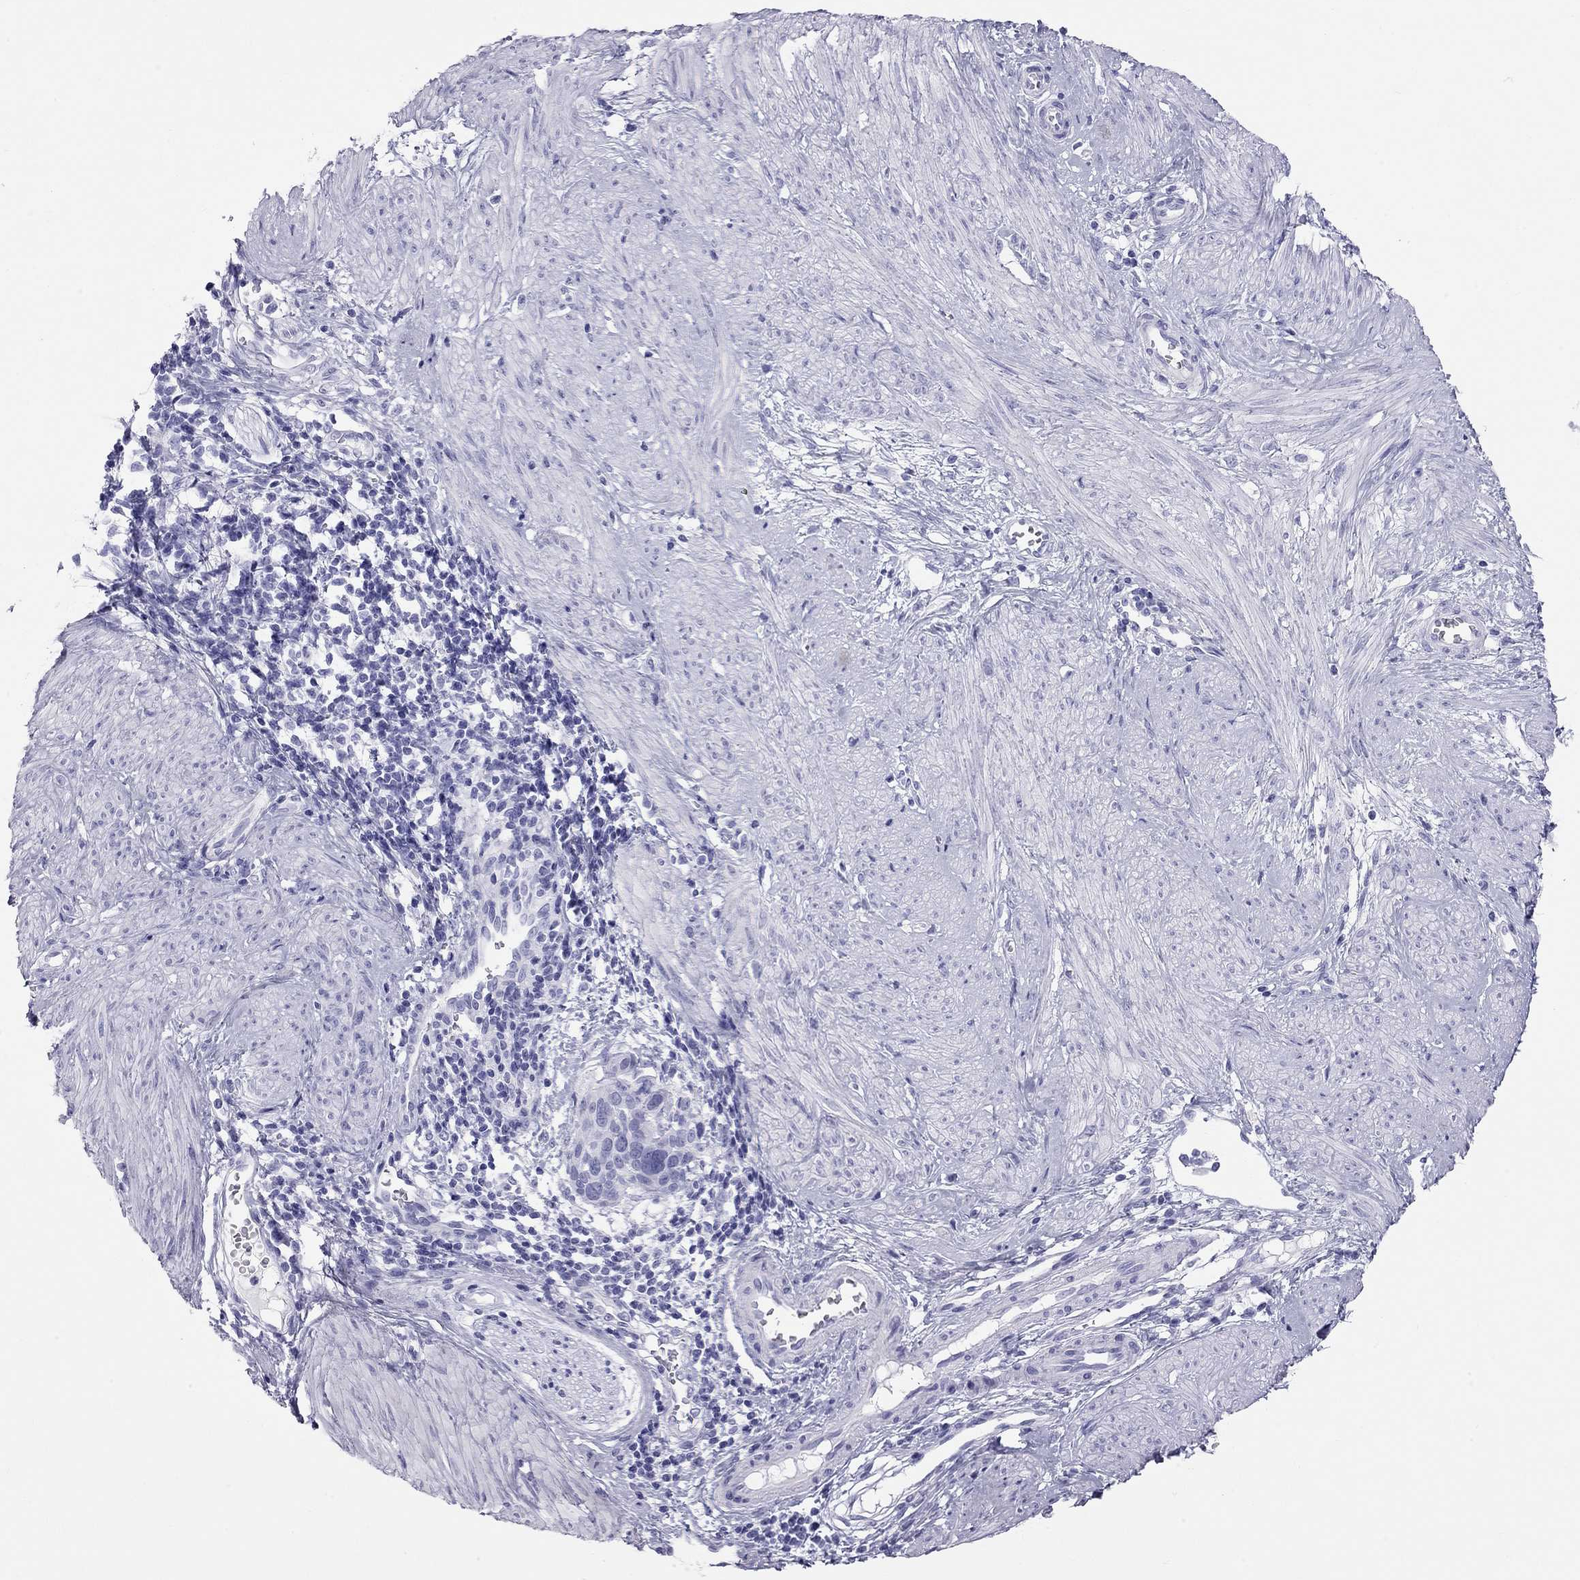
{"staining": {"intensity": "negative", "quantity": "none", "location": "none"}, "tissue": "cervical cancer", "cell_type": "Tumor cells", "image_type": "cancer", "snomed": [{"axis": "morphology", "description": "Squamous cell carcinoma, NOS"}, {"axis": "topography", "description": "Cervix"}], "caption": "An image of human squamous cell carcinoma (cervical) is negative for staining in tumor cells.", "gene": "TRPM3", "patient": {"sex": "female", "age": 39}}